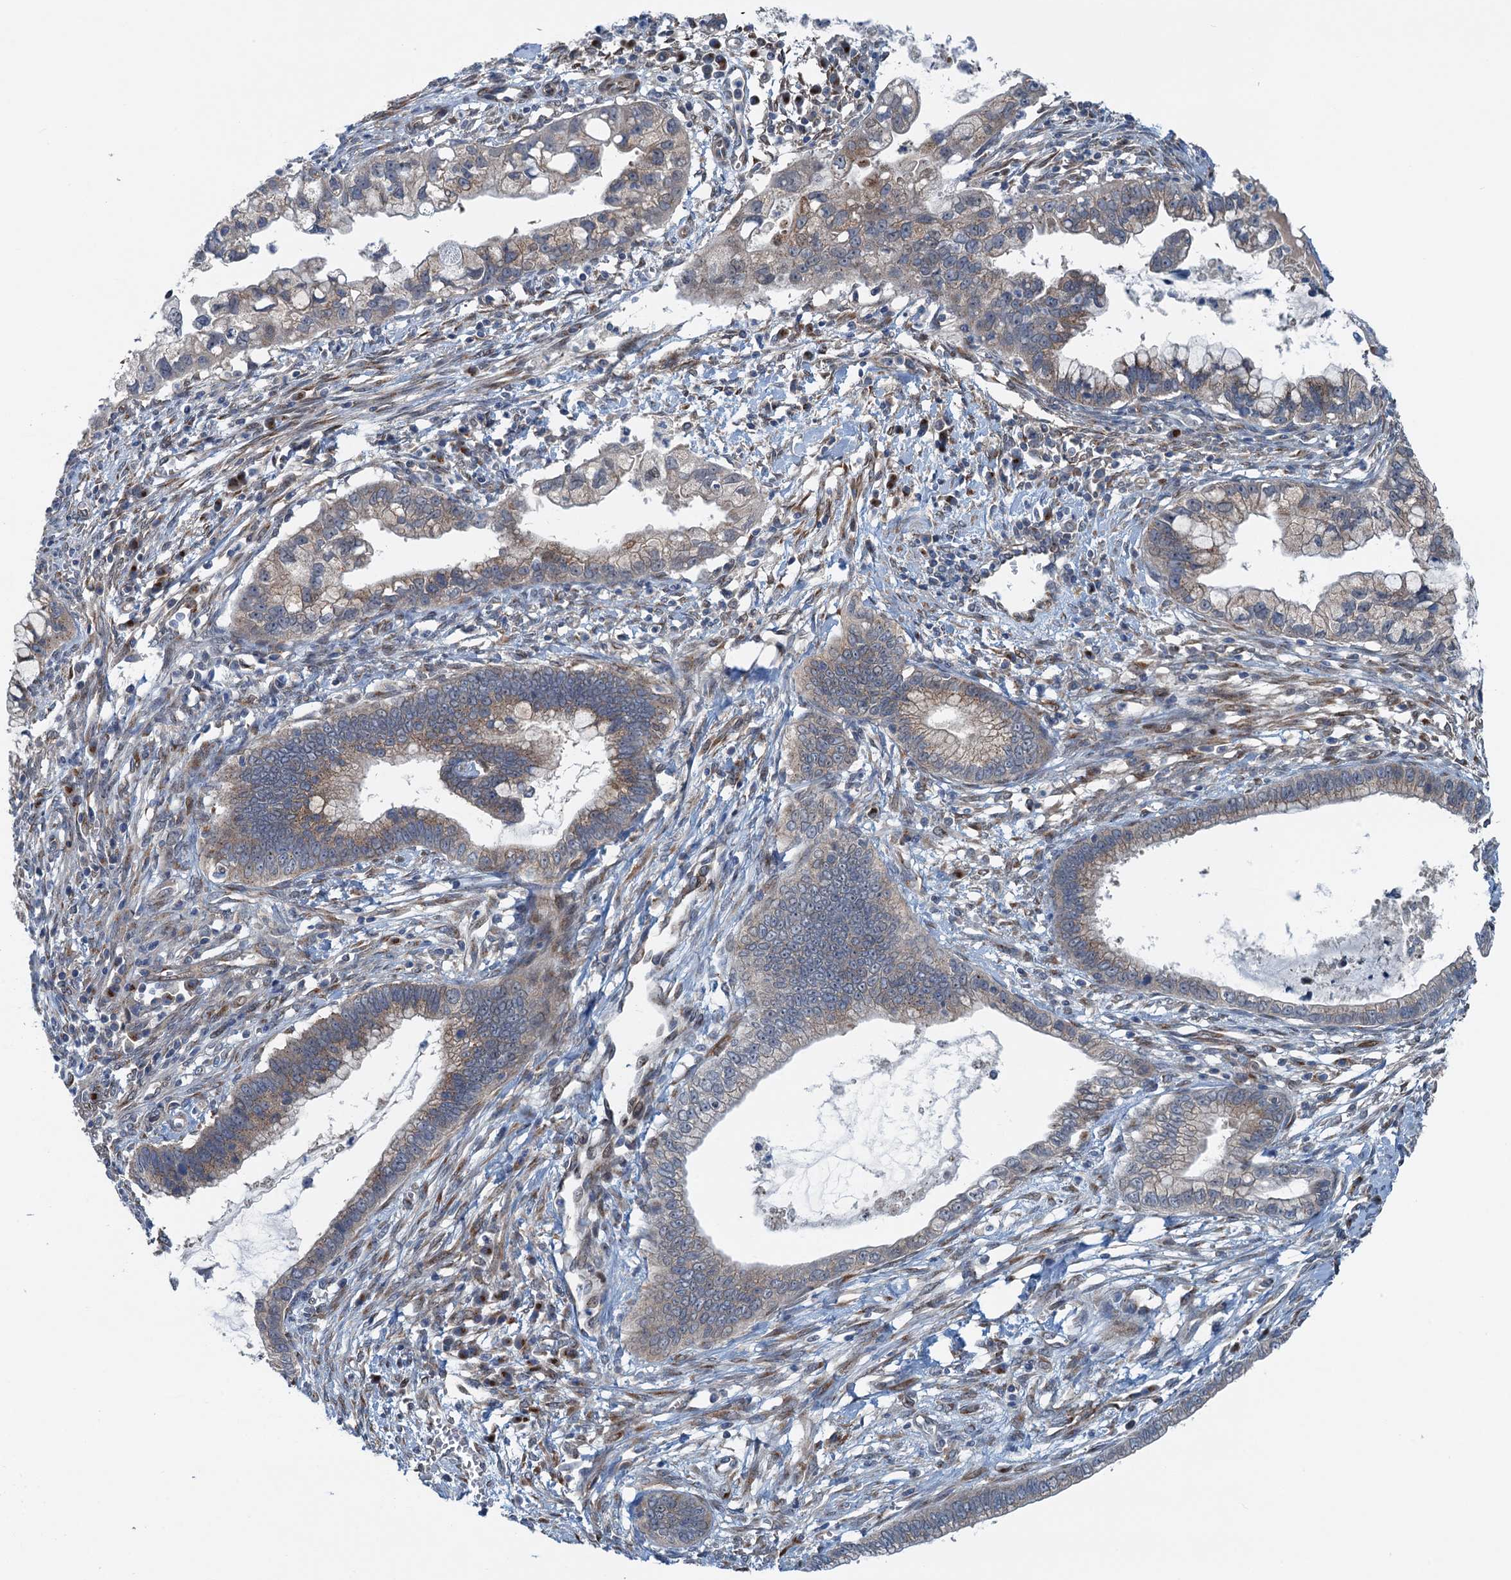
{"staining": {"intensity": "weak", "quantity": ">75%", "location": "cytoplasmic/membranous"}, "tissue": "cervical cancer", "cell_type": "Tumor cells", "image_type": "cancer", "snomed": [{"axis": "morphology", "description": "Adenocarcinoma, NOS"}, {"axis": "topography", "description": "Cervix"}], "caption": "The image reveals staining of cervical cancer (adenocarcinoma), revealing weak cytoplasmic/membranous protein positivity (brown color) within tumor cells.", "gene": "DYNC2I2", "patient": {"sex": "female", "age": 44}}